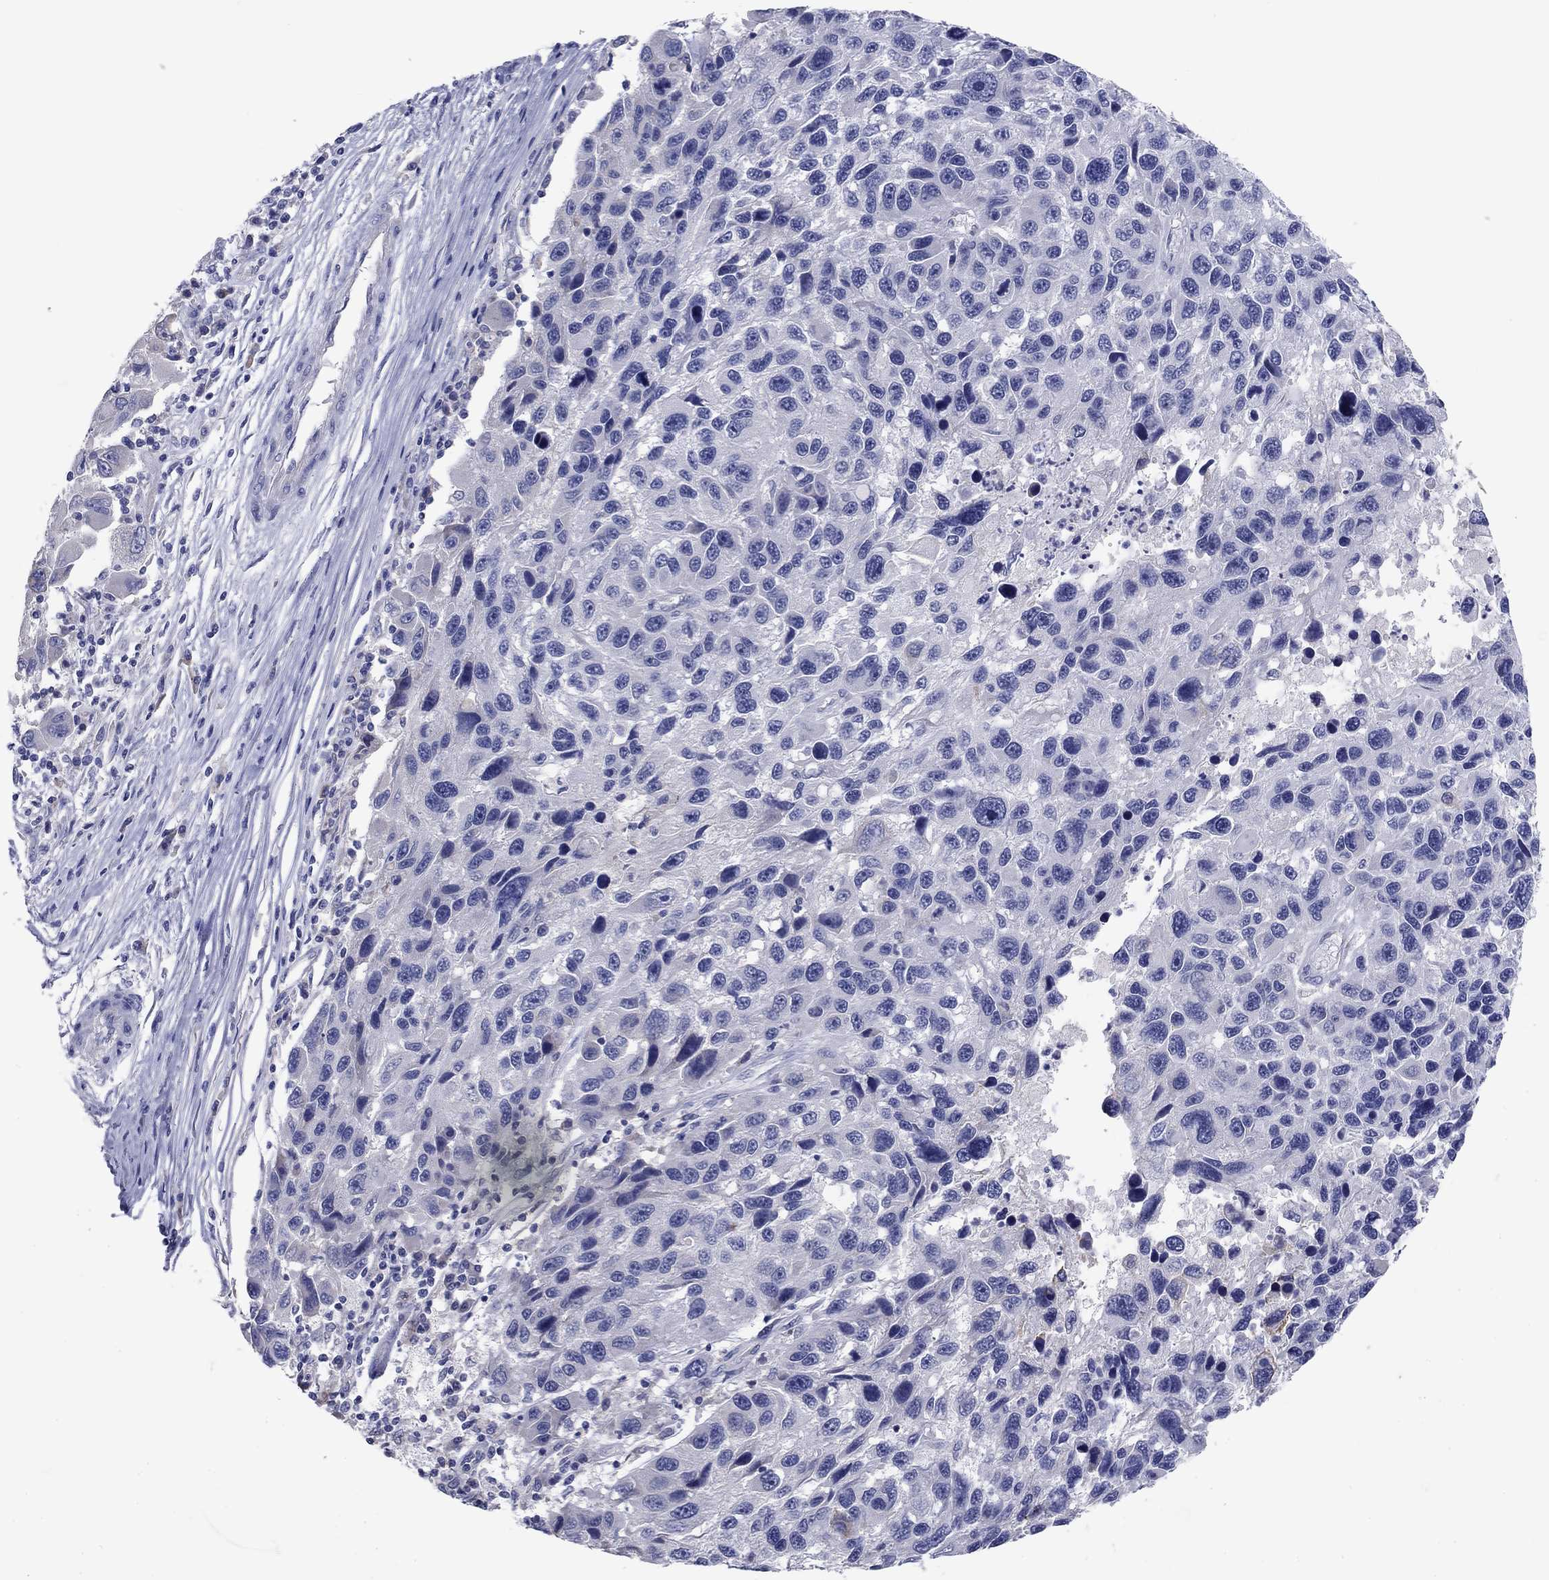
{"staining": {"intensity": "negative", "quantity": "none", "location": "none"}, "tissue": "melanoma", "cell_type": "Tumor cells", "image_type": "cancer", "snomed": [{"axis": "morphology", "description": "Malignant melanoma, NOS"}, {"axis": "topography", "description": "Skin"}], "caption": "Image shows no protein staining in tumor cells of melanoma tissue.", "gene": "GRK7", "patient": {"sex": "male", "age": 53}}